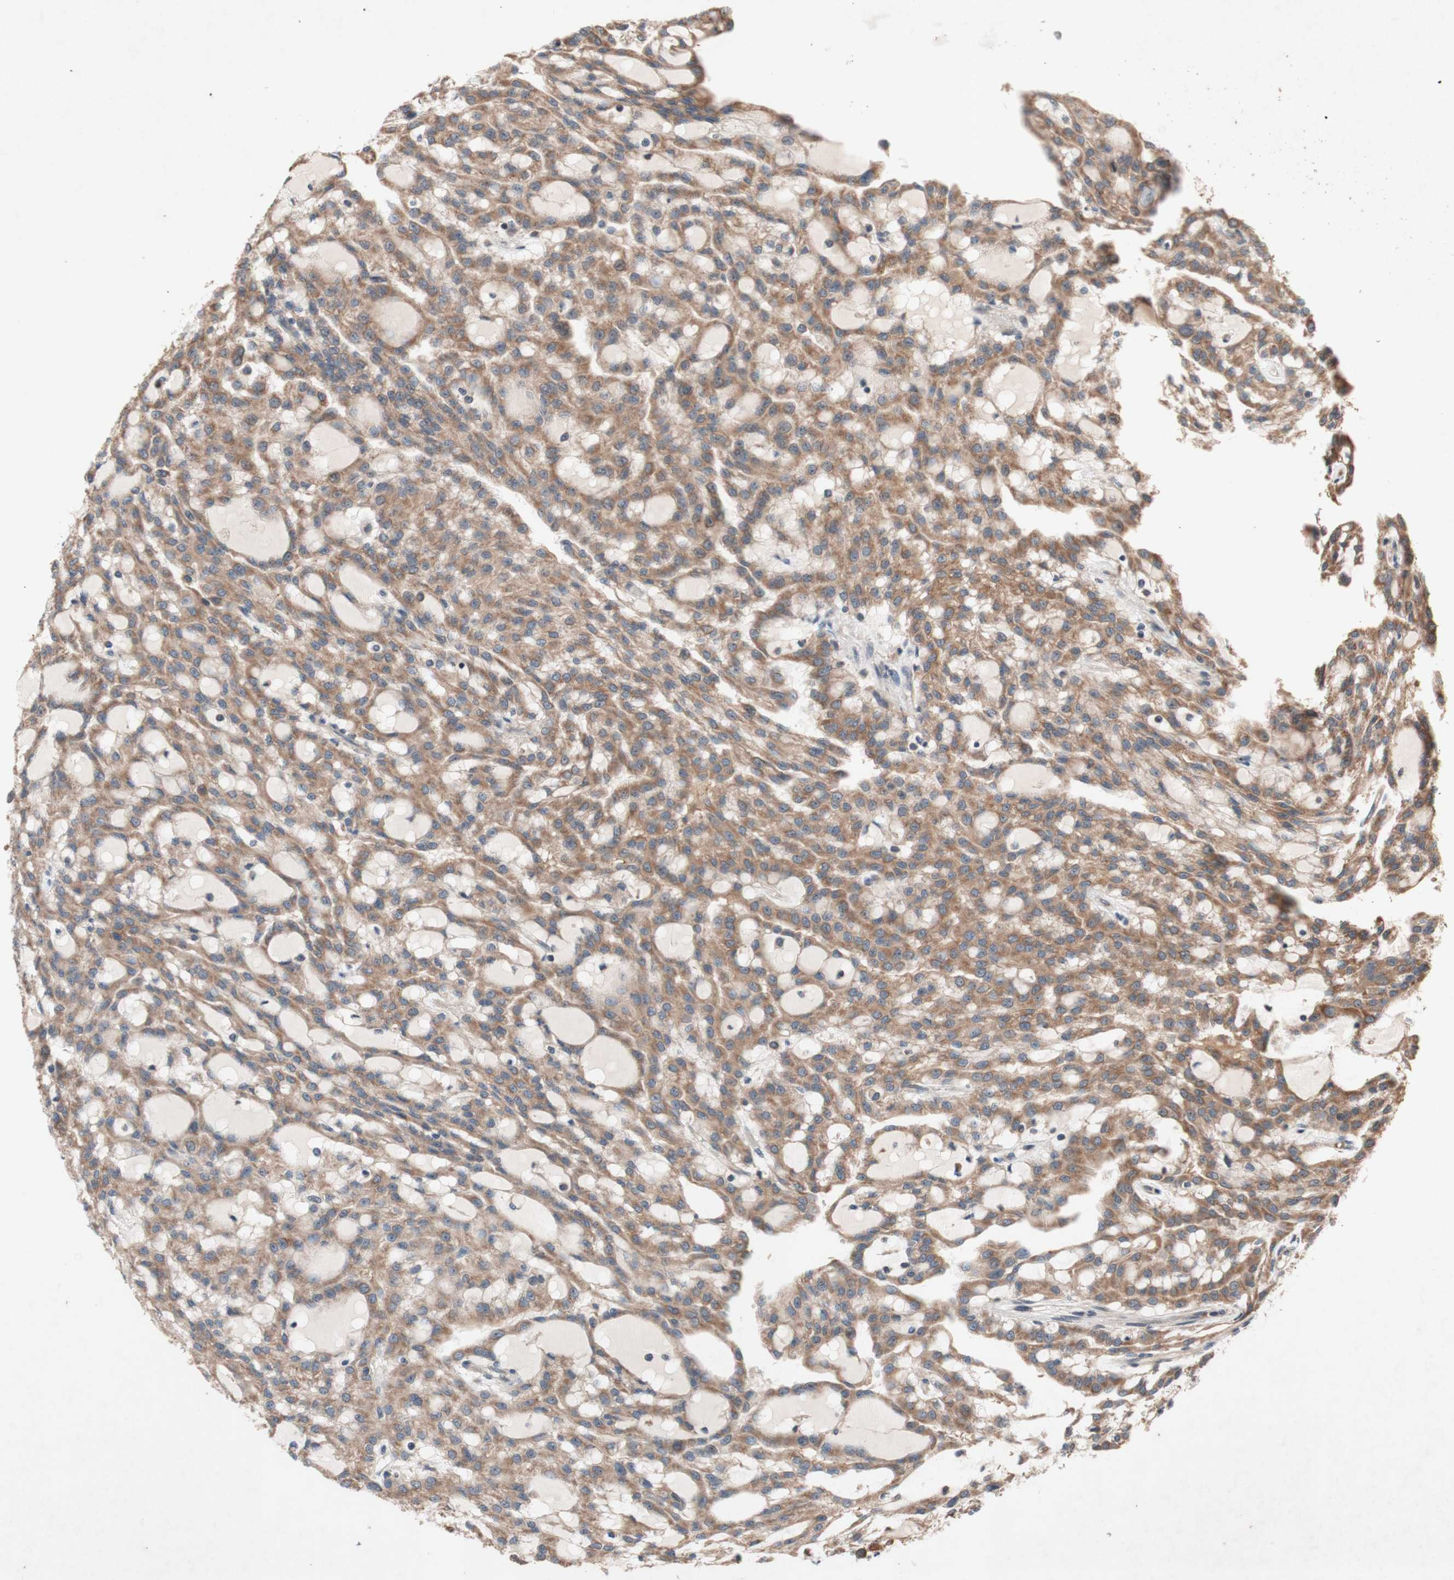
{"staining": {"intensity": "moderate", "quantity": ">75%", "location": "cytoplasmic/membranous"}, "tissue": "renal cancer", "cell_type": "Tumor cells", "image_type": "cancer", "snomed": [{"axis": "morphology", "description": "Adenocarcinoma, NOS"}, {"axis": "topography", "description": "Kidney"}], "caption": "Renal cancer stained with DAB (3,3'-diaminobenzidine) immunohistochemistry displays medium levels of moderate cytoplasmic/membranous expression in about >75% of tumor cells. (Brightfield microscopy of DAB IHC at high magnification).", "gene": "DDOST", "patient": {"sex": "male", "age": 63}}